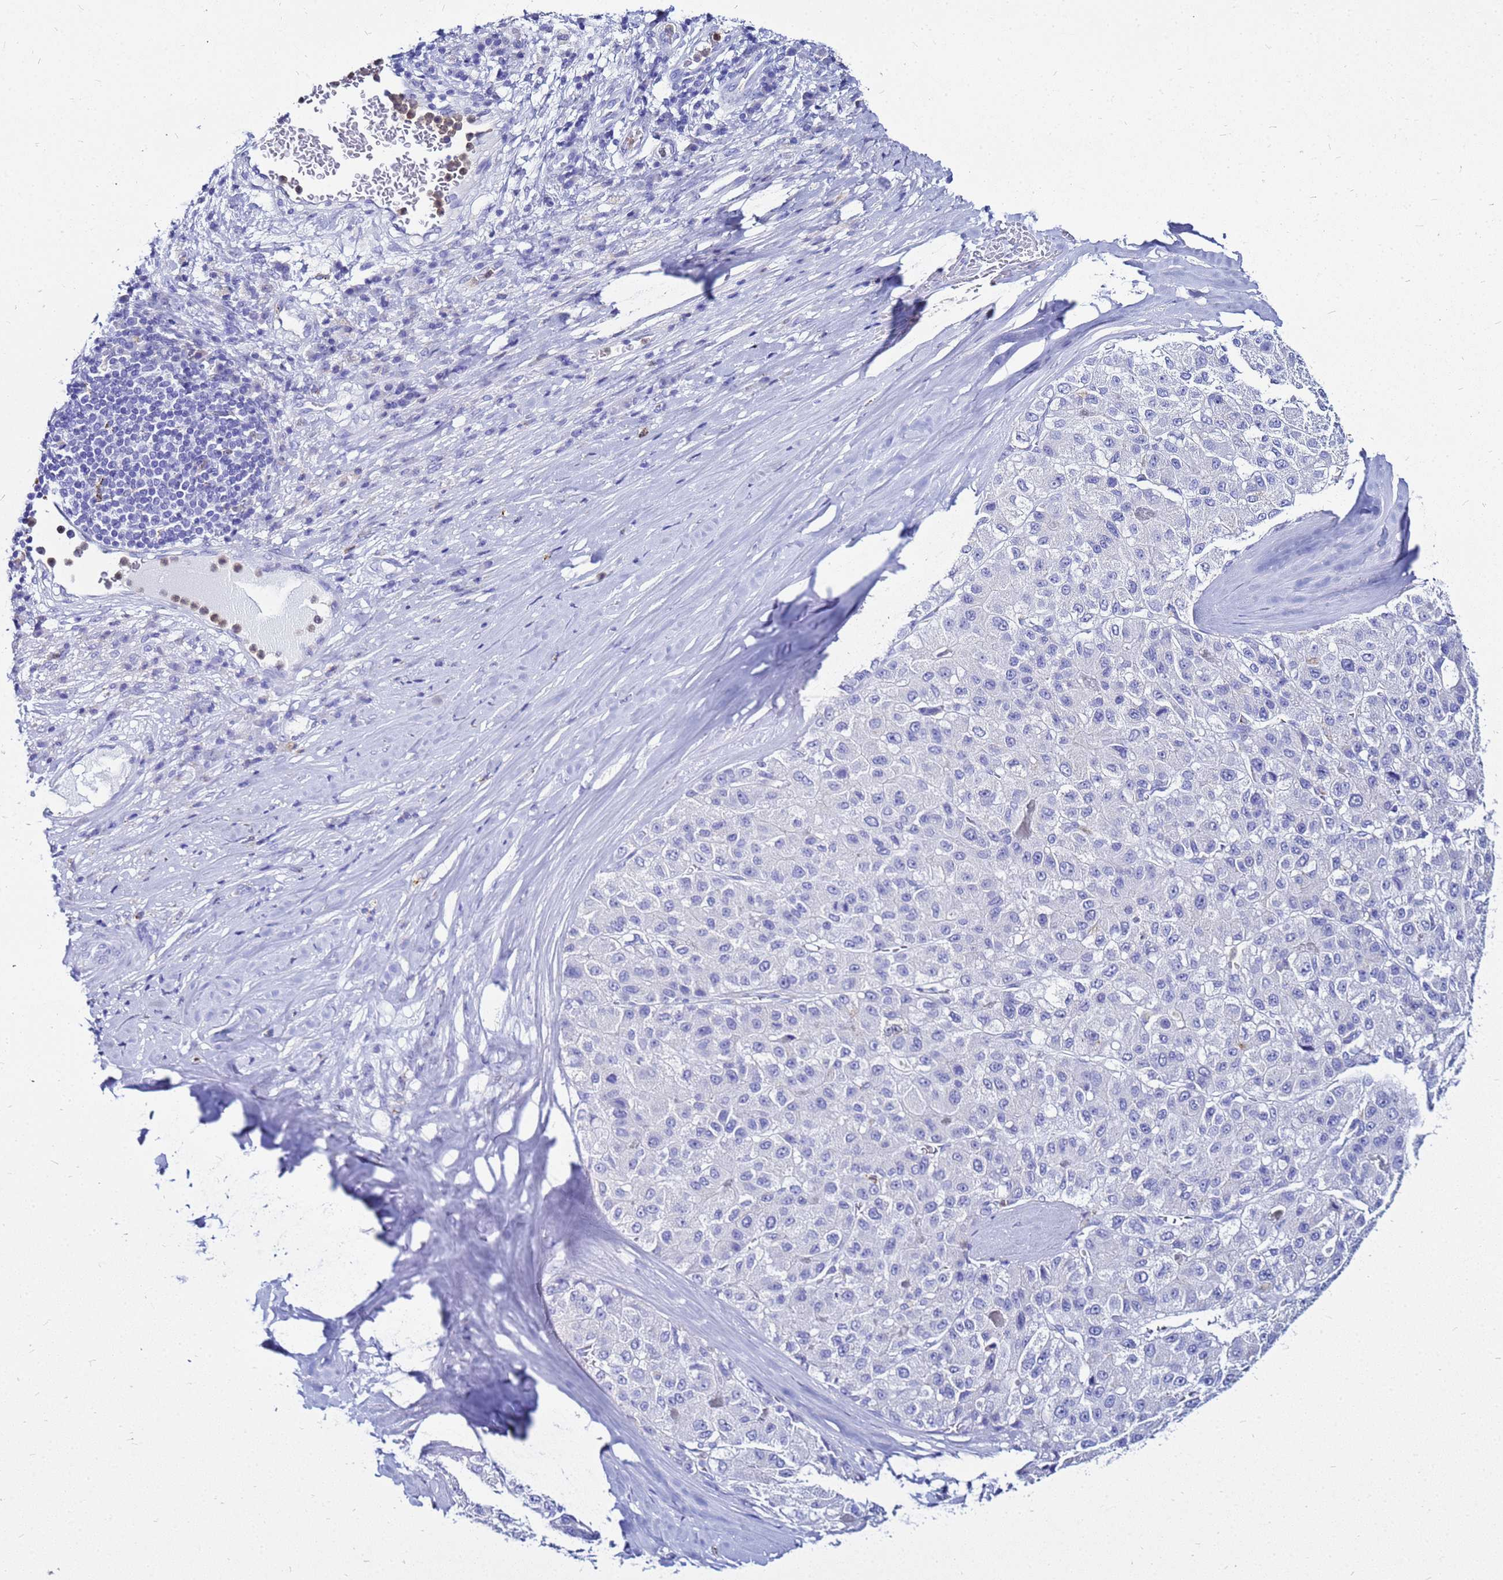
{"staining": {"intensity": "negative", "quantity": "none", "location": "none"}, "tissue": "liver cancer", "cell_type": "Tumor cells", "image_type": "cancer", "snomed": [{"axis": "morphology", "description": "Carcinoma, Hepatocellular, NOS"}, {"axis": "topography", "description": "Liver"}], "caption": "The photomicrograph demonstrates no staining of tumor cells in hepatocellular carcinoma (liver).", "gene": "CSTA", "patient": {"sex": "male", "age": 80}}